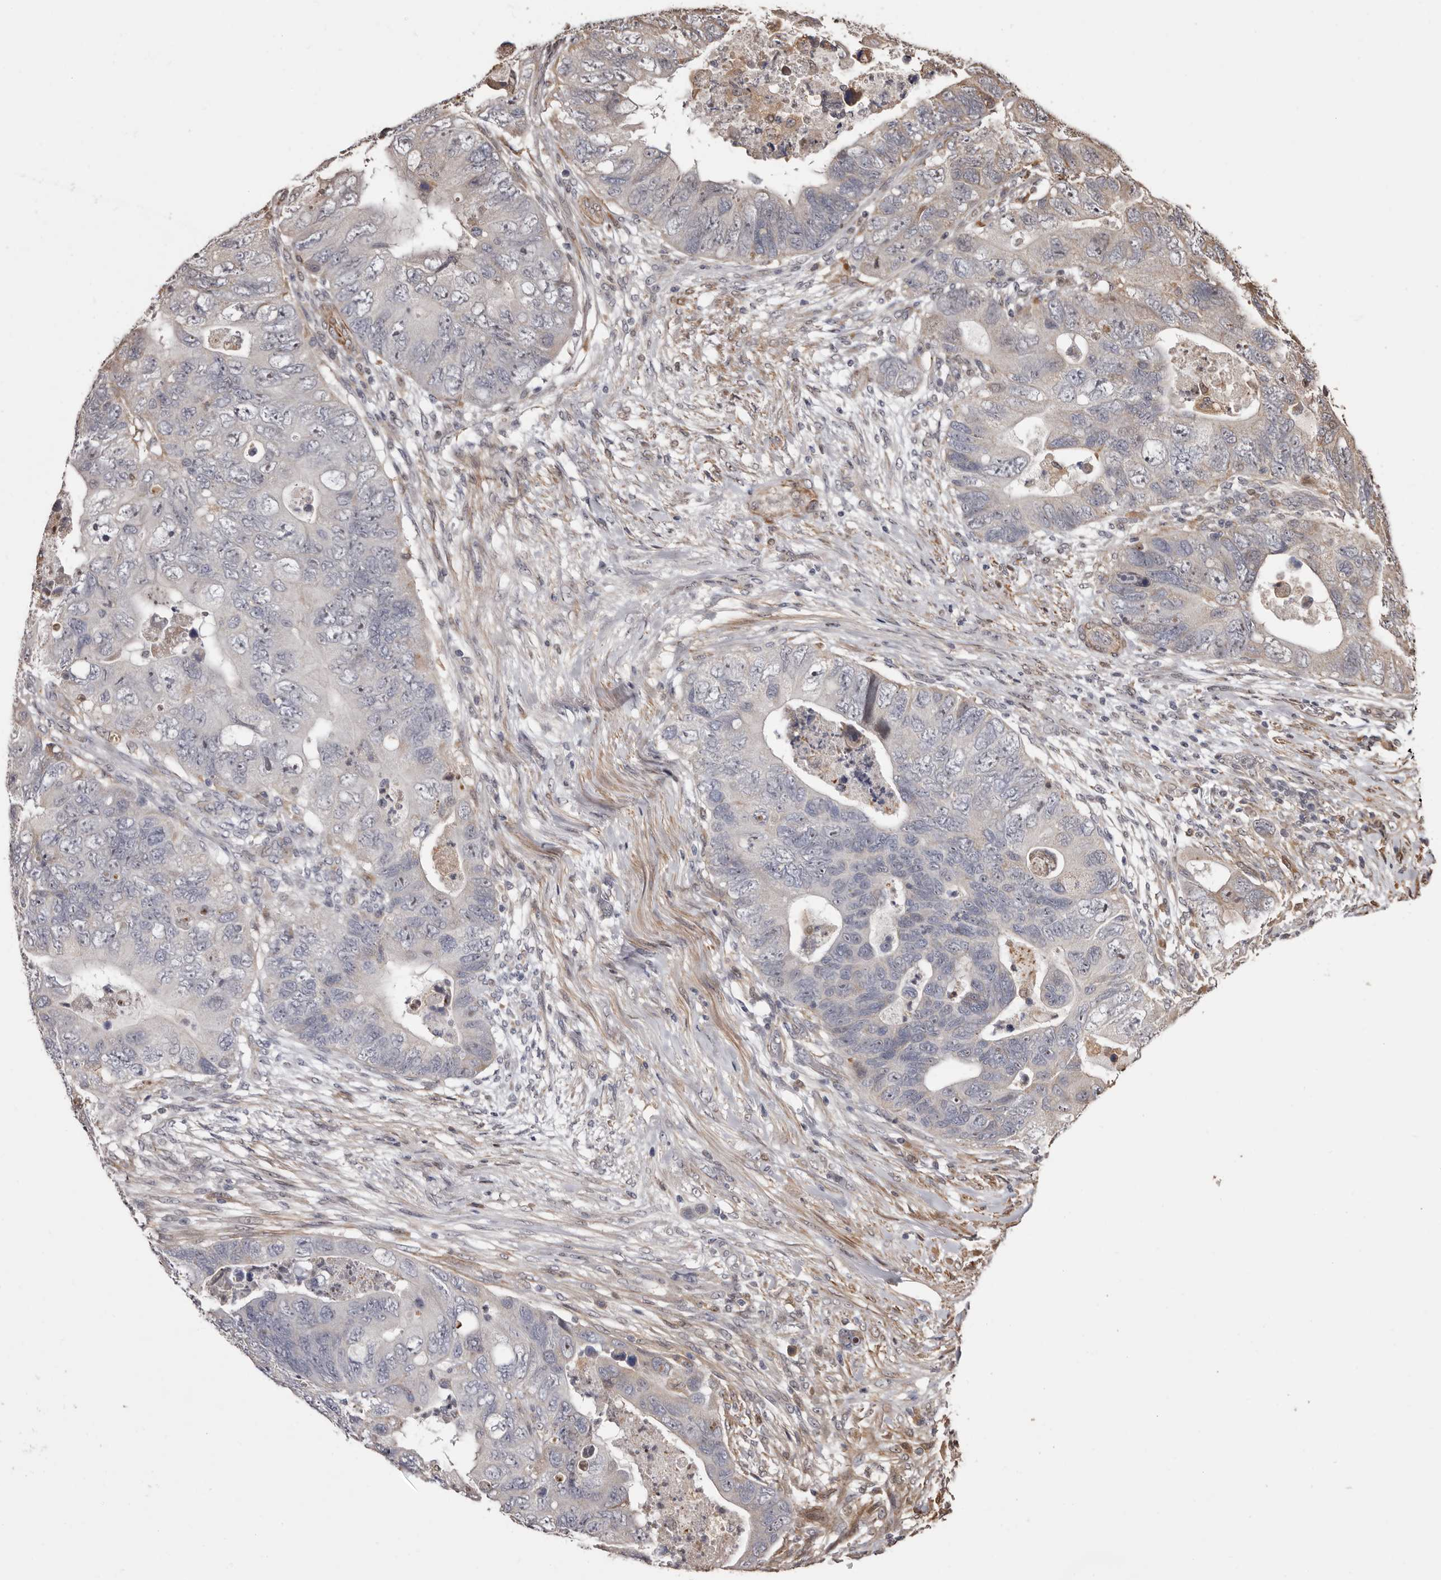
{"staining": {"intensity": "negative", "quantity": "none", "location": "none"}, "tissue": "colorectal cancer", "cell_type": "Tumor cells", "image_type": "cancer", "snomed": [{"axis": "morphology", "description": "Adenocarcinoma, NOS"}, {"axis": "topography", "description": "Rectum"}], "caption": "Immunohistochemistry photomicrograph of human adenocarcinoma (colorectal) stained for a protein (brown), which demonstrates no positivity in tumor cells.", "gene": "ZCCHC7", "patient": {"sex": "male", "age": 63}}